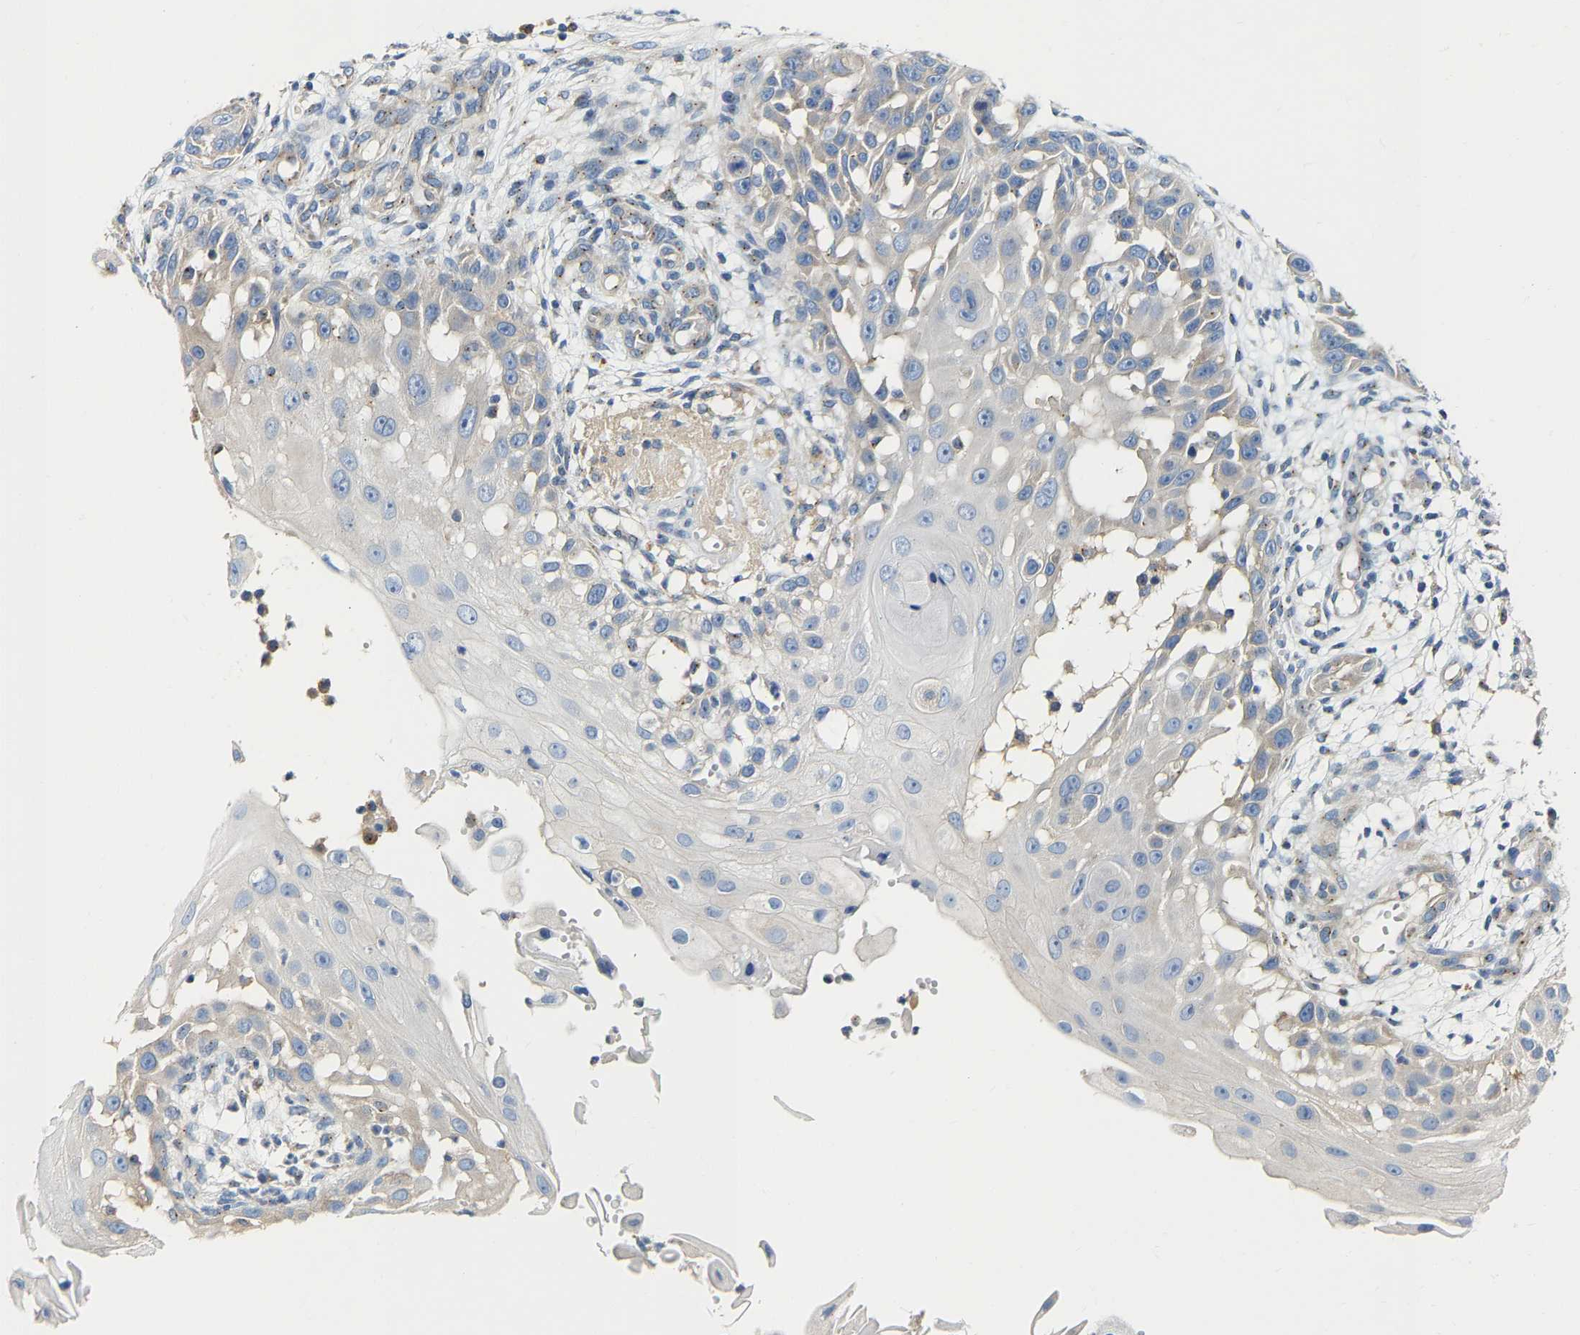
{"staining": {"intensity": "weak", "quantity": "<25%", "location": "cytoplasmic/membranous"}, "tissue": "skin cancer", "cell_type": "Tumor cells", "image_type": "cancer", "snomed": [{"axis": "morphology", "description": "Squamous cell carcinoma, NOS"}, {"axis": "topography", "description": "Skin"}], "caption": "Immunohistochemistry (IHC) of skin squamous cell carcinoma displays no staining in tumor cells. The staining was performed using DAB to visualize the protein expression in brown, while the nuclei were stained in blue with hematoxylin (Magnification: 20x).", "gene": "PCNT", "patient": {"sex": "female", "age": 44}}